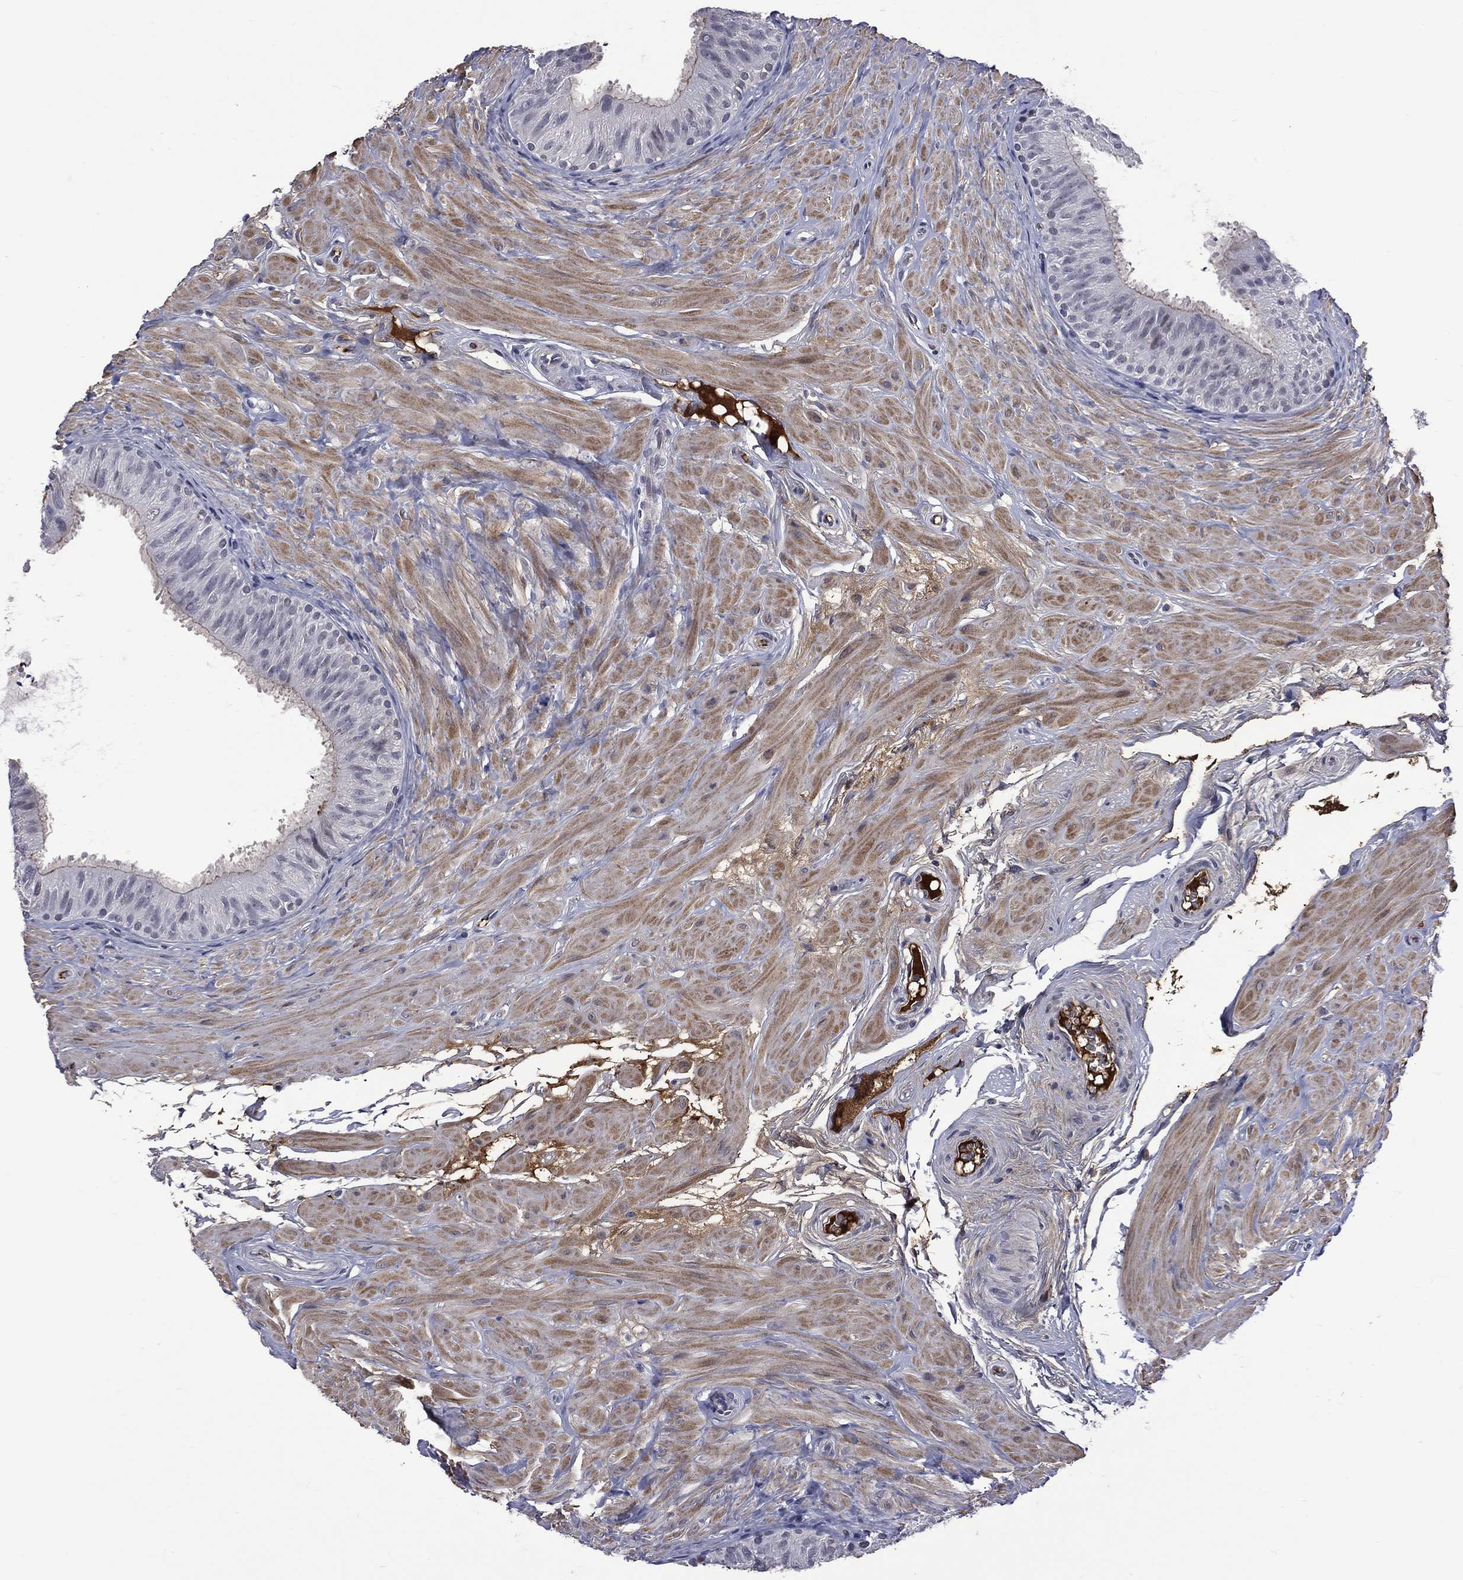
{"staining": {"intensity": "negative", "quantity": "none", "location": "none"}, "tissue": "epididymis", "cell_type": "Glandular cells", "image_type": "normal", "snomed": [{"axis": "morphology", "description": "Normal tissue, NOS"}, {"axis": "topography", "description": "Epididymis"}], "caption": "Glandular cells show no significant protein expression in normal epididymis. (Stains: DAB (3,3'-diaminobenzidine) immunohistochemistry with hematoxylin counter stain, Microscopy: brightfield microscopy at high magnification).", "gene": "FGG", "patient": {"sex": "male", "age": 34}}